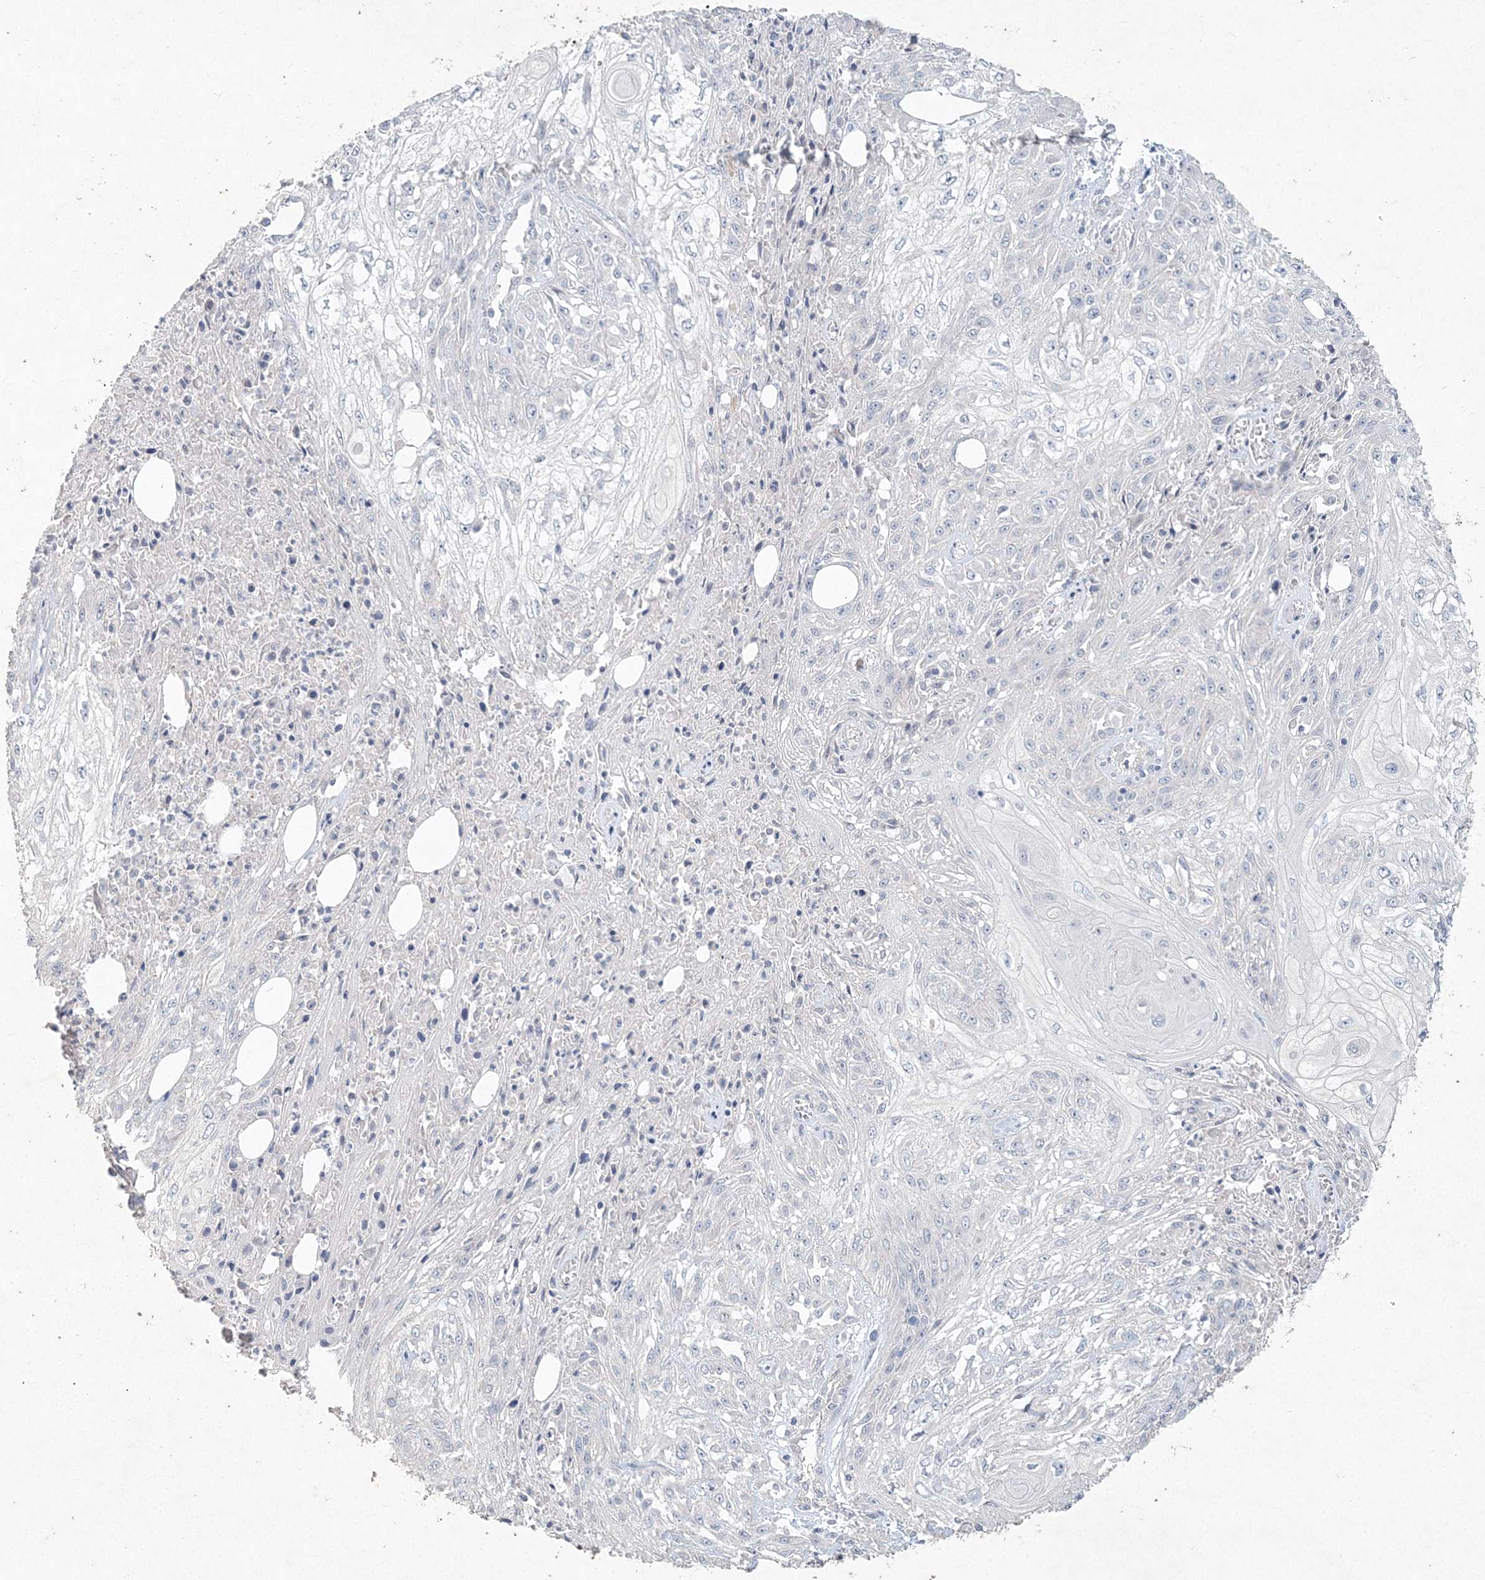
{"staining": {"intensity": "negative", "quantity": "none", "location": "none"}, "tissue": "skin cancer", "cell_type": "Tumor cells", "image_type": "cancer", "snomed": [{"axis": "morphology", "description": "Squamous cell carcinoma, NOS"}, {"axis": "morphology", "description": "Squamous cell carcinoma, metastatic, NOS"}, {"axis": "topography", "description": "Skin"}, {"axis": "topography", "description": "Lymph node"}], "caption": "A high-resolution histopathology image shows IHC staining of skin cancer, which exhibits no significant positivity in tumor cells.", "gene": "DNAH5", "patient": {"sex": "male", "age": 75}}